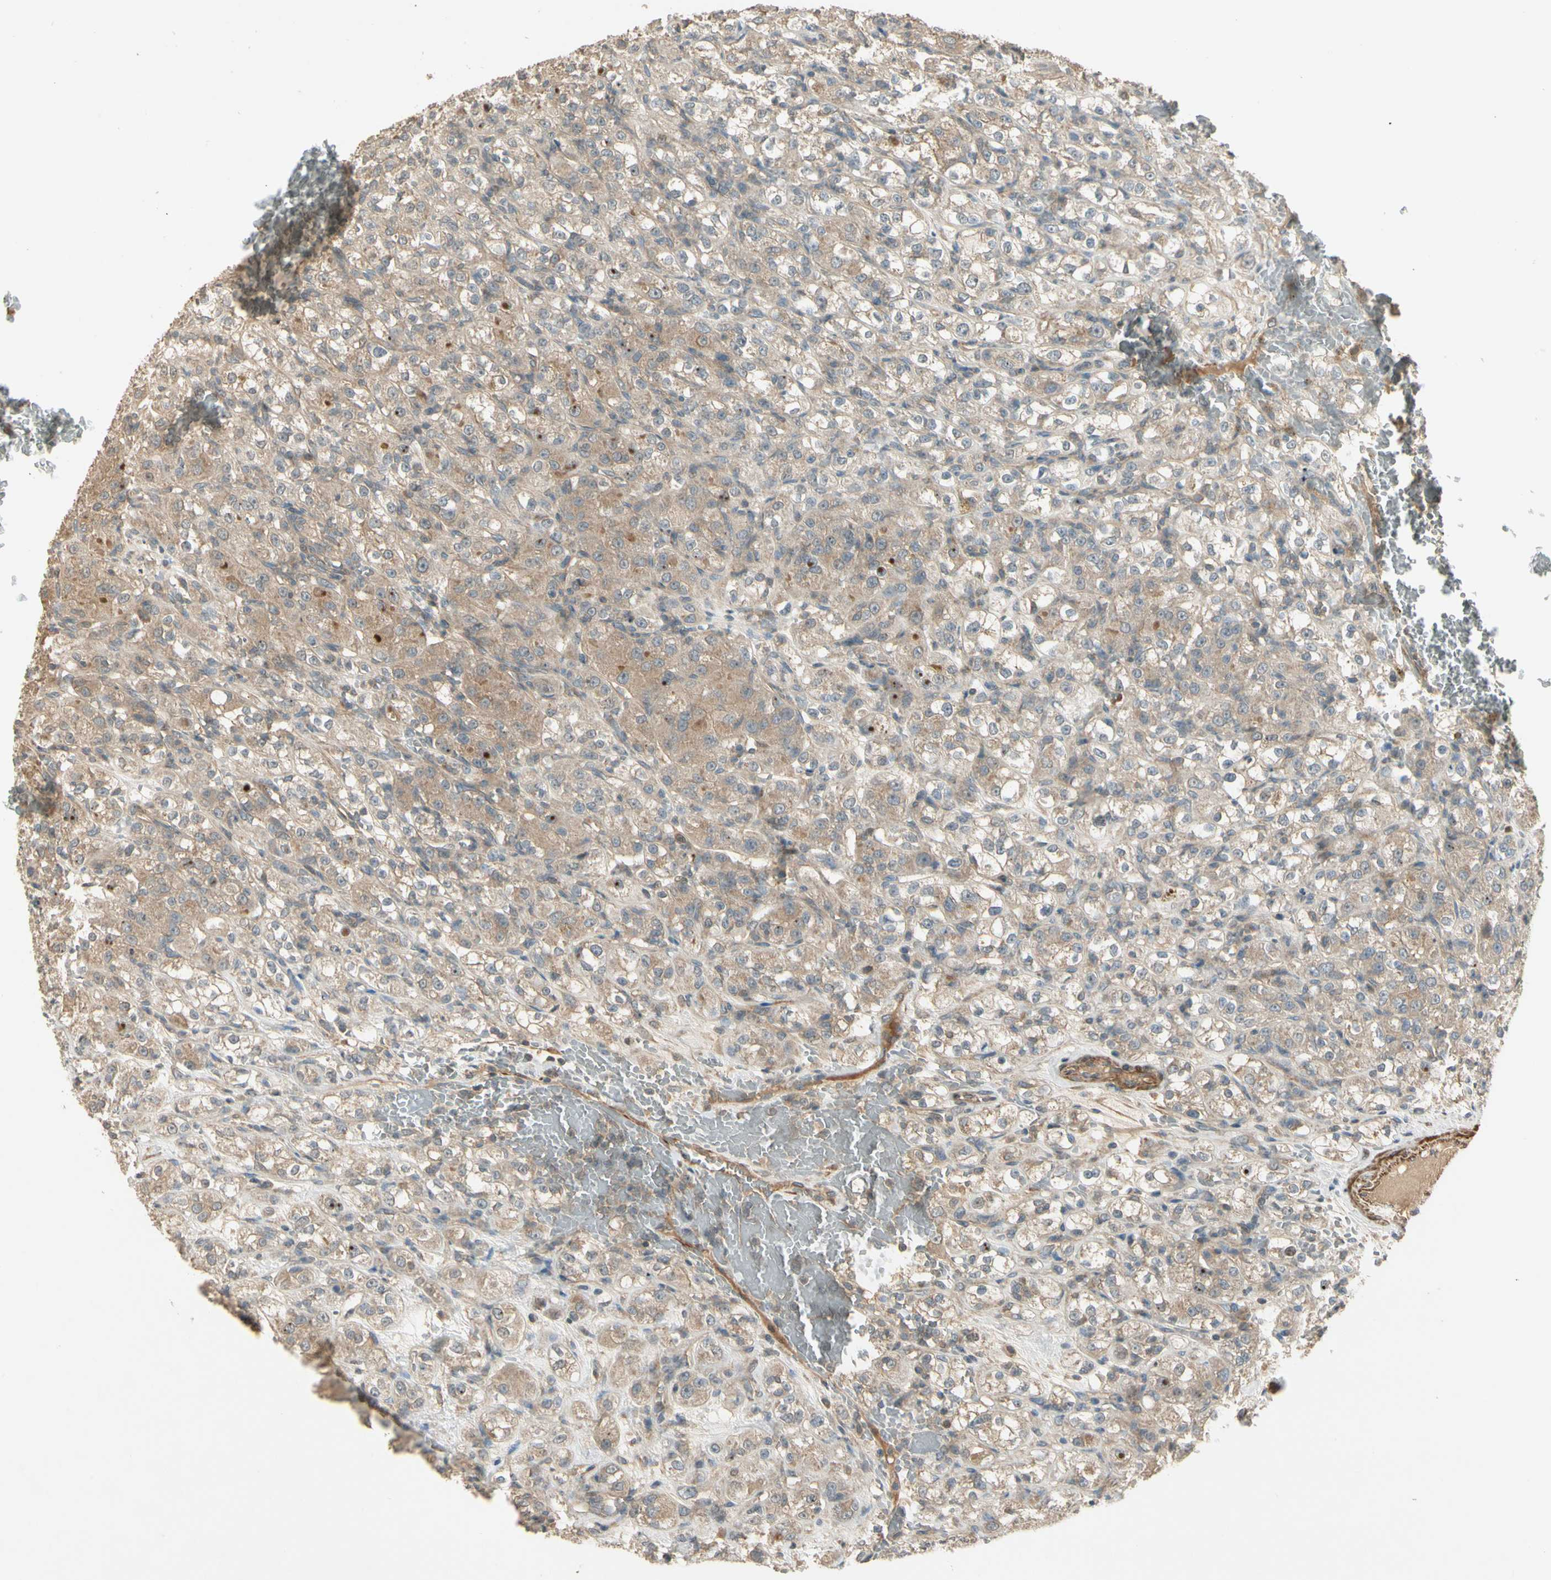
{"staining": {"intensity": "weak", "quantity": ">75%", "location": "cytoplasmic/membranous"}, "tissue": "renal cancer", "cell_type": "Tumor cells", "image_type": "cancer", "snomed": [{"axis": "morphology", "description": "Normal tissue, NOS"}, {"axis": "morphology", "description": "Adenocarcinoma, NOS"}, {"axis": "topography", "description": "Kidney"}], "caption": "Renal cancer was stained to show a protein in brown. There is low levels of weak cytoplasmic/membranous staining in about >75% of tumor cells. (IHC, brightfield microscopy, high magnification).", "gene": "ACVR1", "patient": {"sex": "male", "age": 61}}